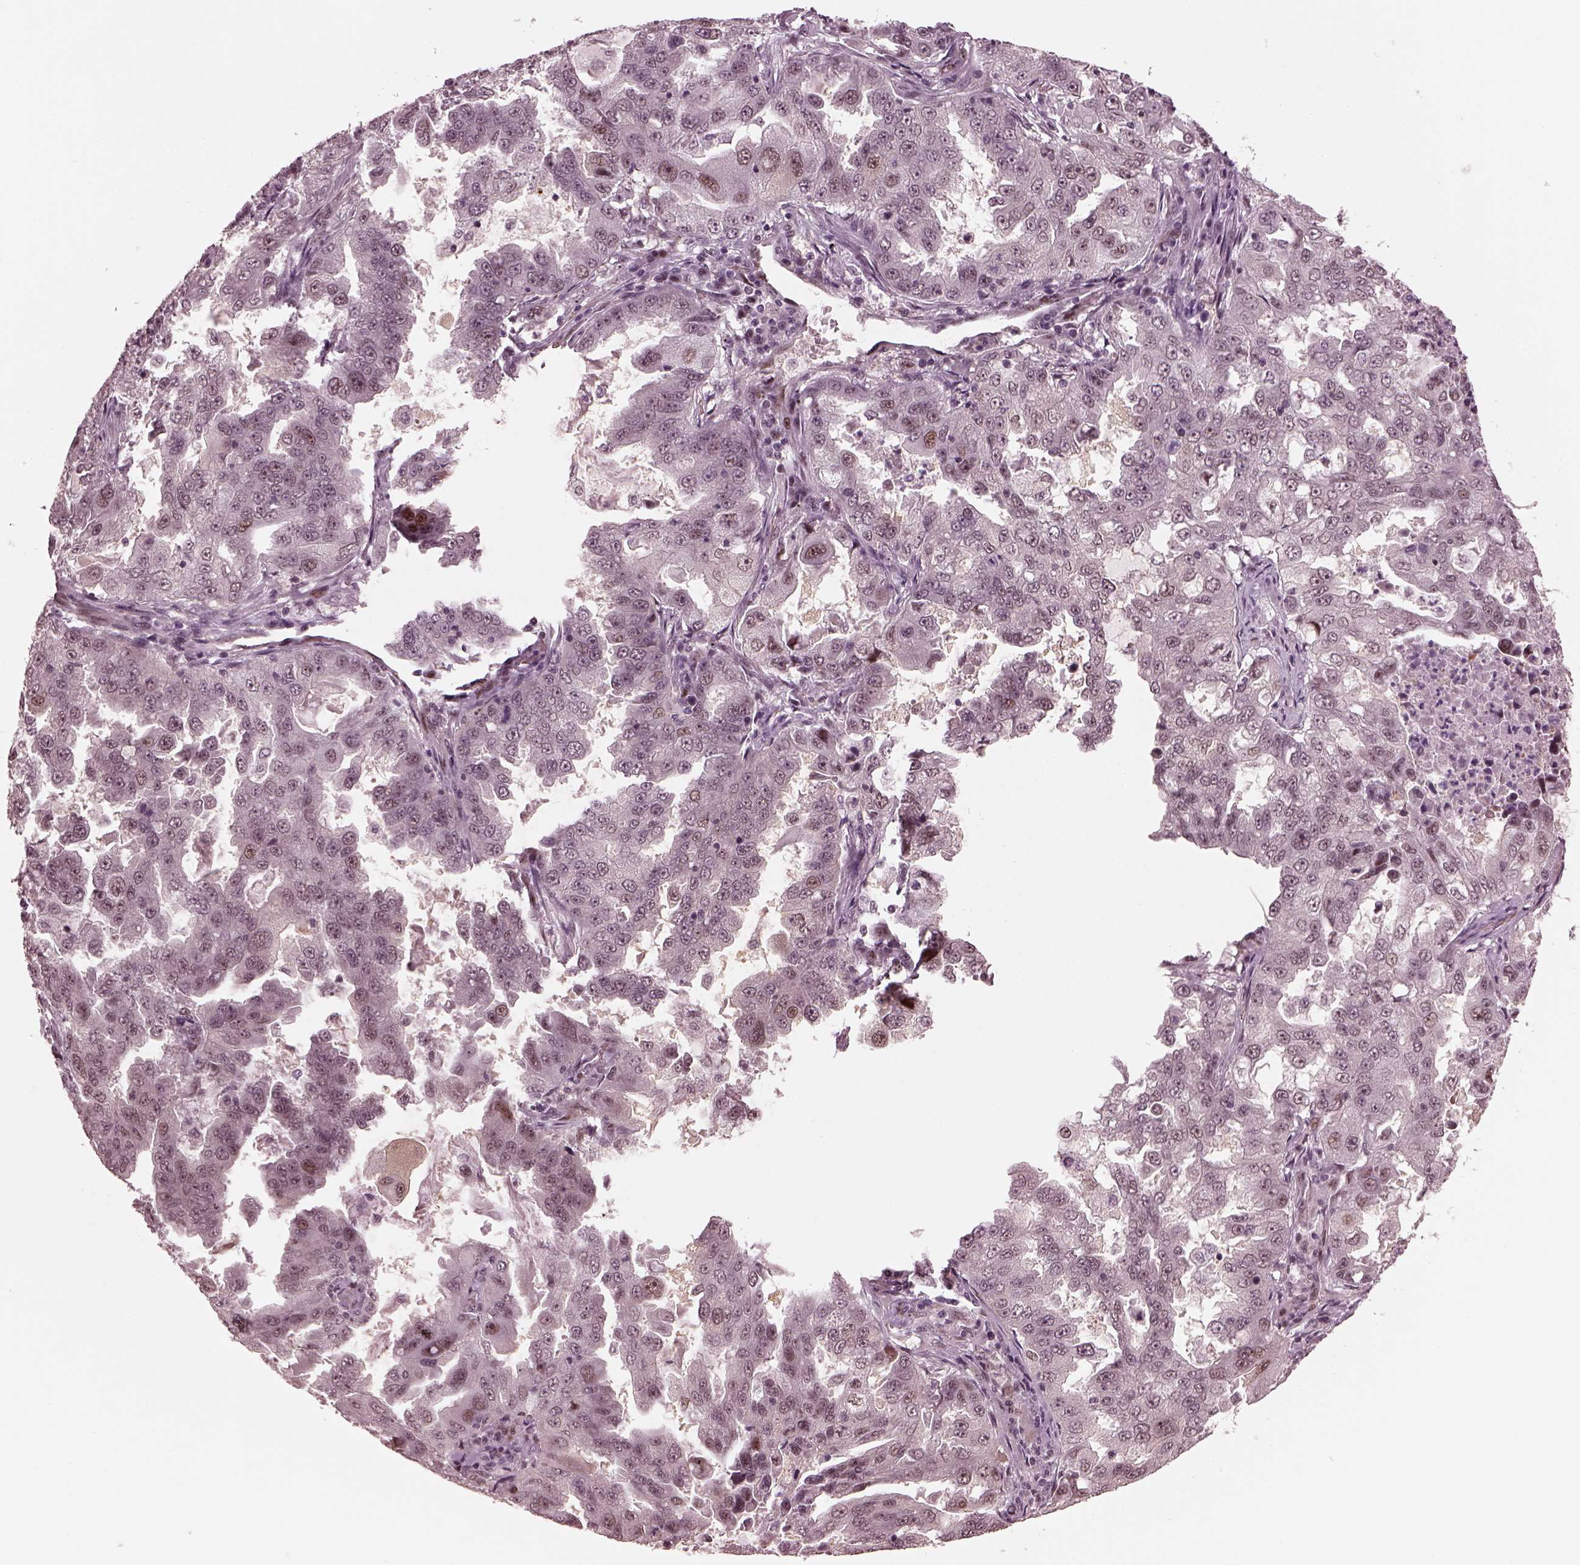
{"staining": {"intensity": "moderate", "quantity": "<25%", "location": "nuclear"}, "tissue": "lung cancer", "cell_type": "Tumor cells", "image_type": "cancer", "snomed": [{"axis": "morphology", "description": "Adenocarcinoma, NOS"}, {"axis": "topography", "description": "Lung"}], "caption": "The histopathology image exhibits staining of lung cancer, revealing moderate nuclear protein staining (brown color) within tumor cells. (Brightfield microscopy of DAB IHC at high magnification).", "gene": "TRIB3", "patient": {"sex": "female", "age": 61}}